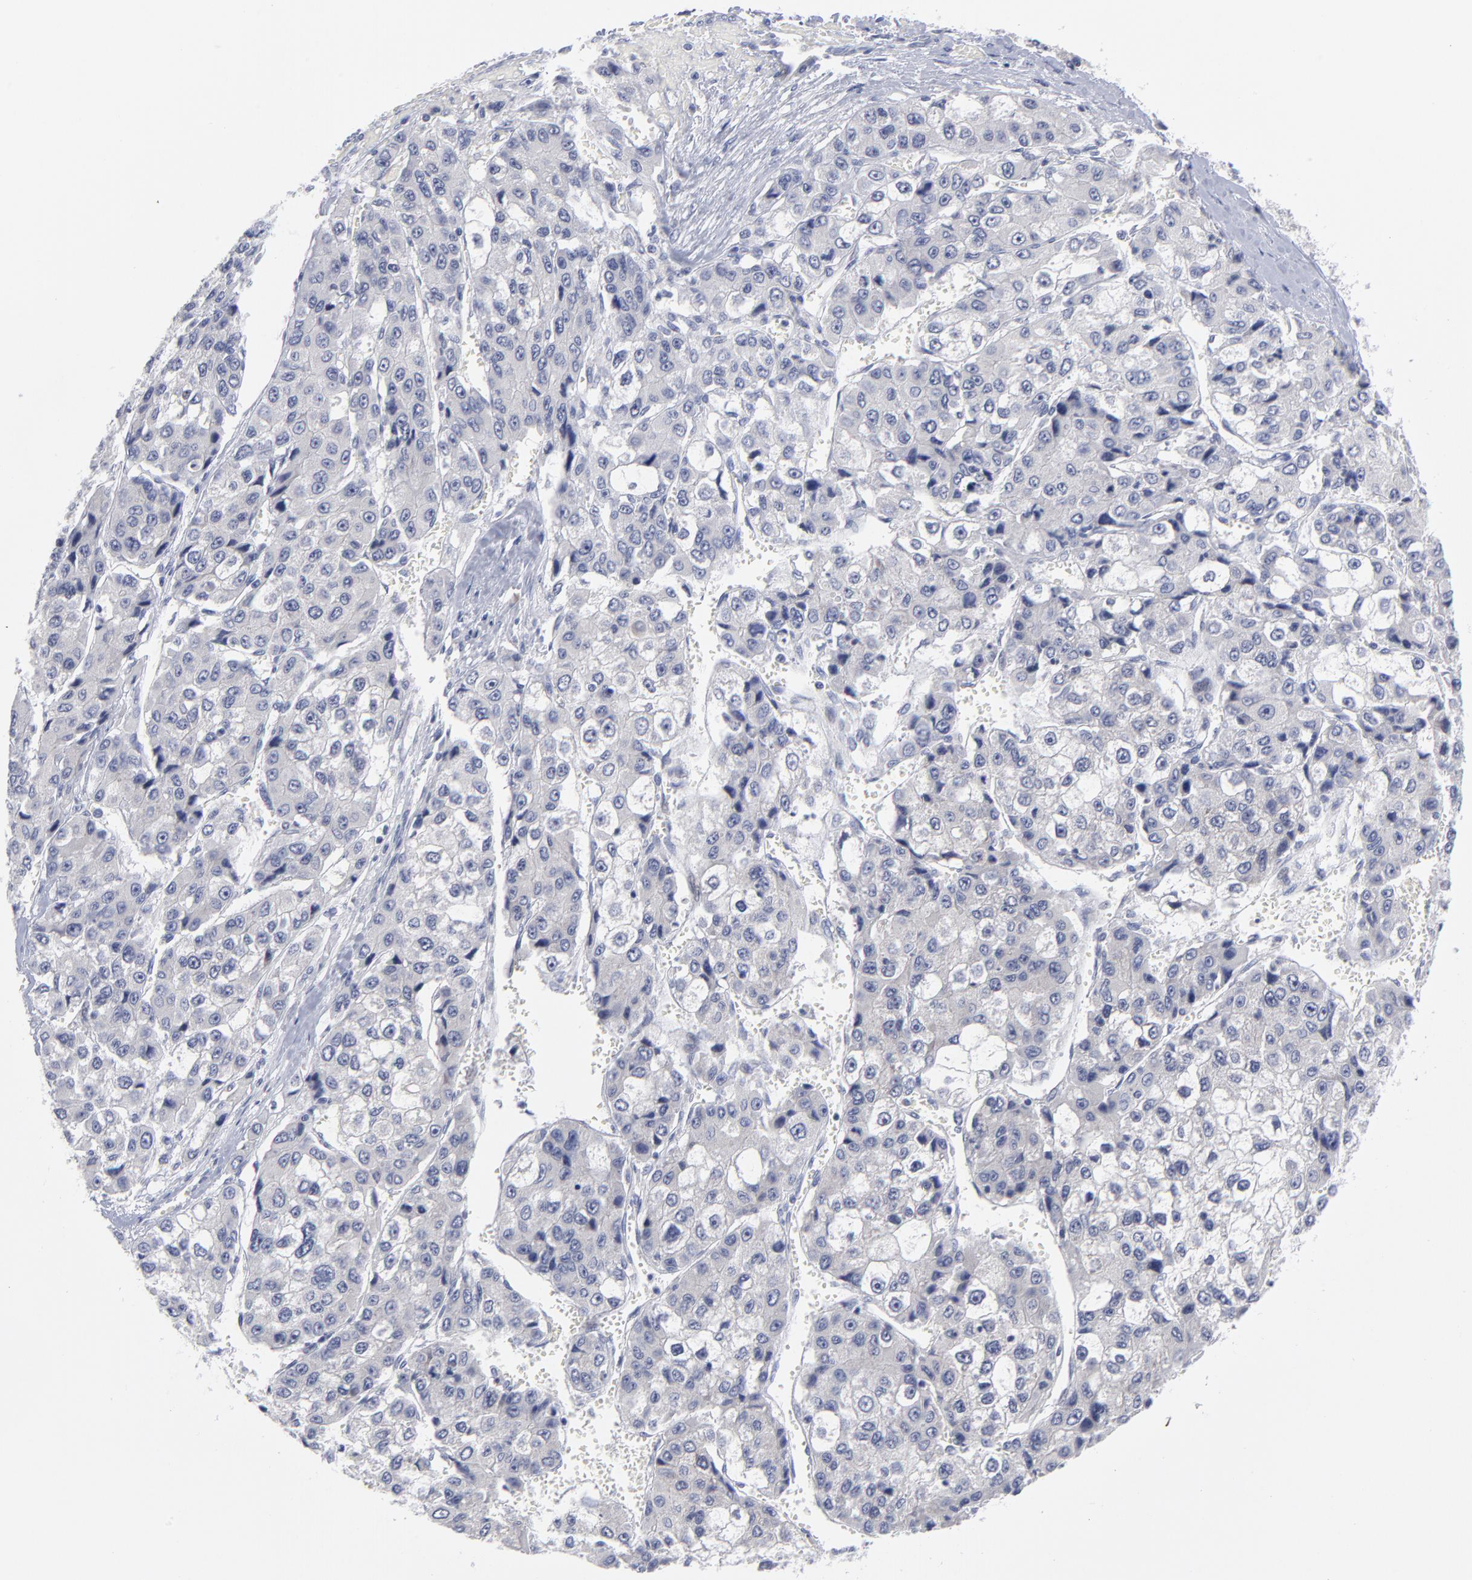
{"staining": {"intensity": "negative", "quantity": "none", "location": "none"}, "tissue": "liver cancer", "cell_type": "Tumor cells", "image_type": "cancer", "snomed": [{"axis": "morphology", "description": "Carcinoma, Hepatocellular, NOS"}, {"axis": "topography", "description": "Liver"}], "caption": "Hepatocellular carcinoma (liver) was stained to show a protein in brown. There is no significant expression in tumor cells.", "gene": "RPS24", "patient": {"sex": "female", "age": 66}}